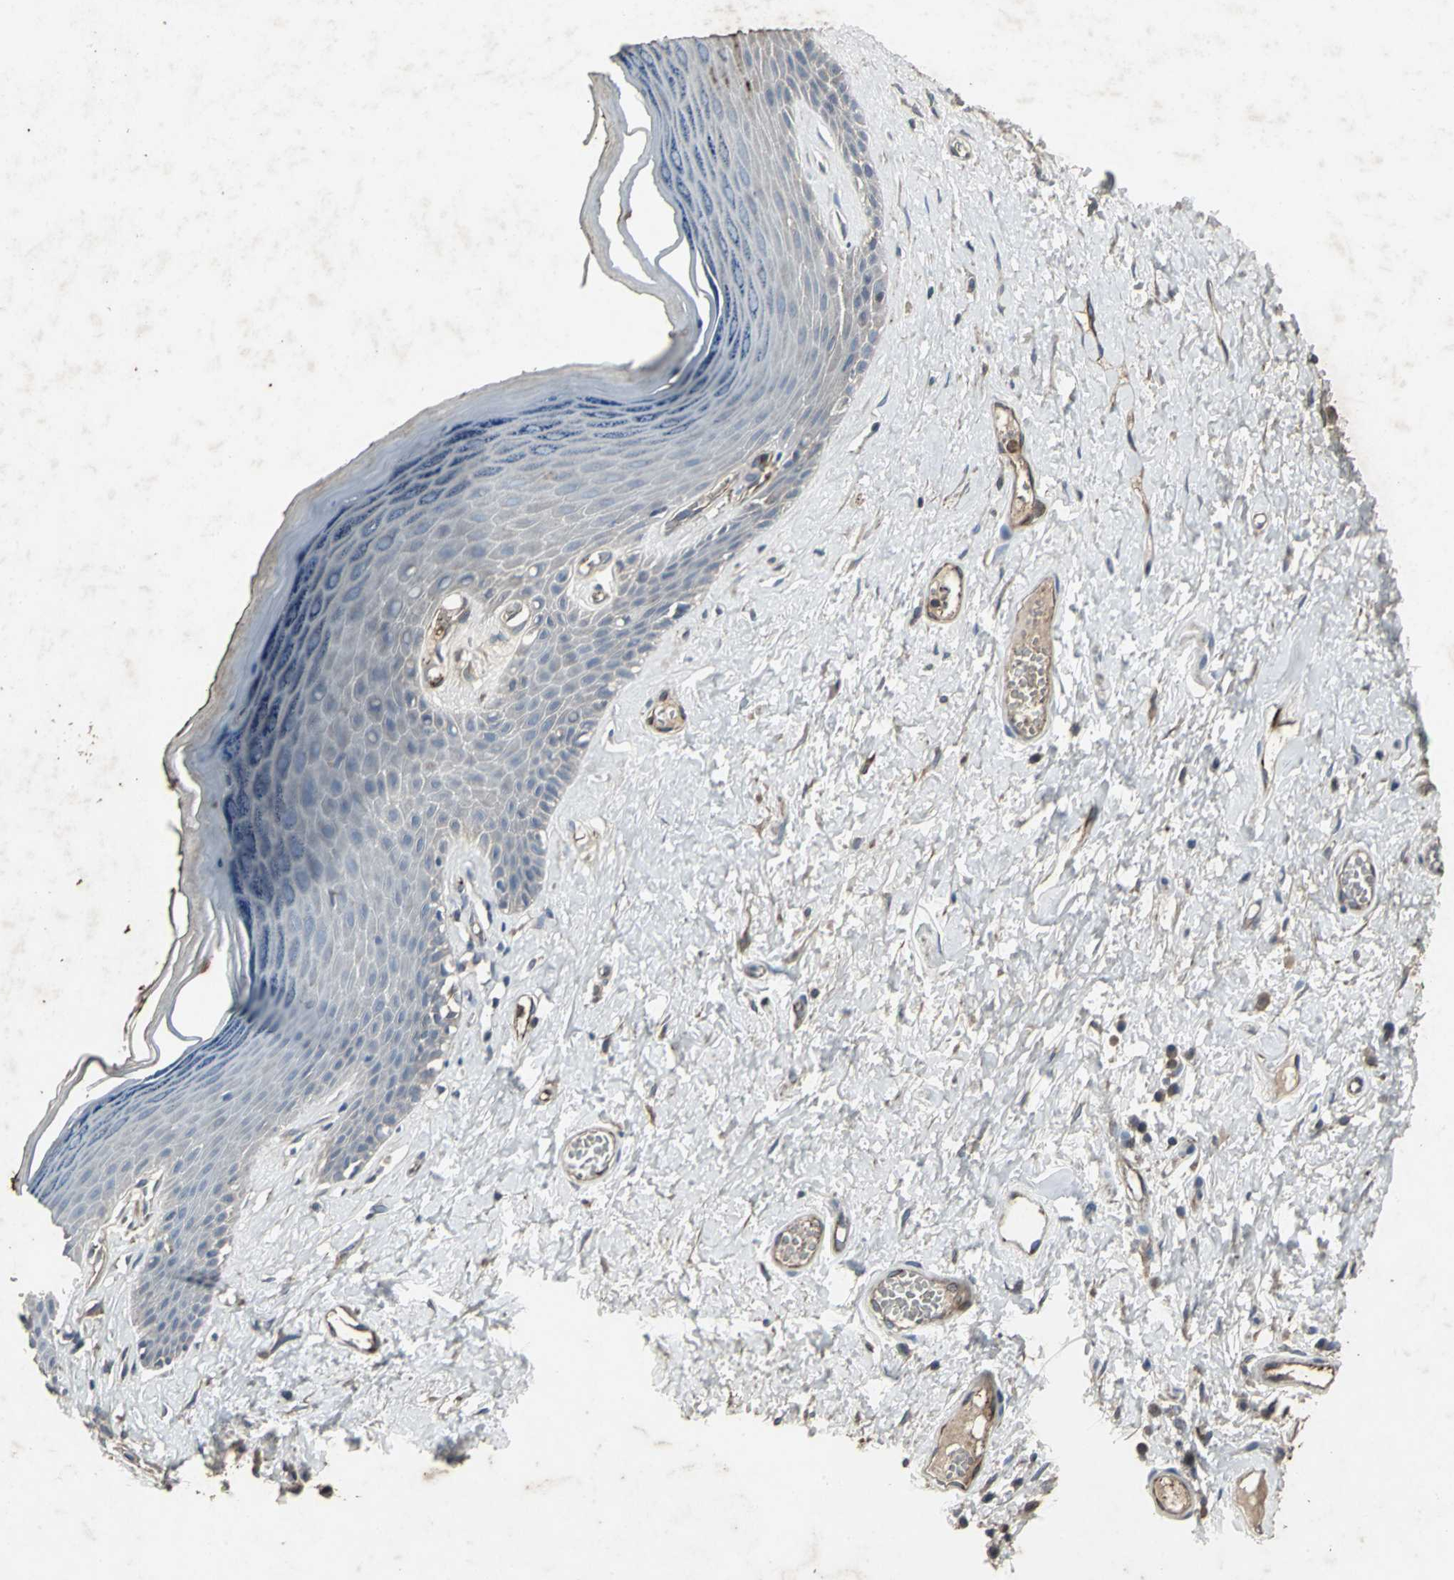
{"staining": {"intensity": "weak", "quantity": "25%-75%", "location": "cytoplasmic/membranous"}, "tissue": "skin", "cell_type": "Epidermal cells", "image_type": "normal", "snomed": [{"axis": "morphology", "description": "Normal tissue, NOS"}, {"axis": "morphology", "description": "Inflammation, NOS"}, {"axis": "topography", "description": "Vulva"}], "caption": "The histopathology image displays immunohistochemical staining of unremarkable skin. There is weak cytoplasmic/membranous staining is appreciated in approximately 25%-75% of epidermal cells.", "gene": "CCR9", "patient": {"sex": "female", "age": 84}}